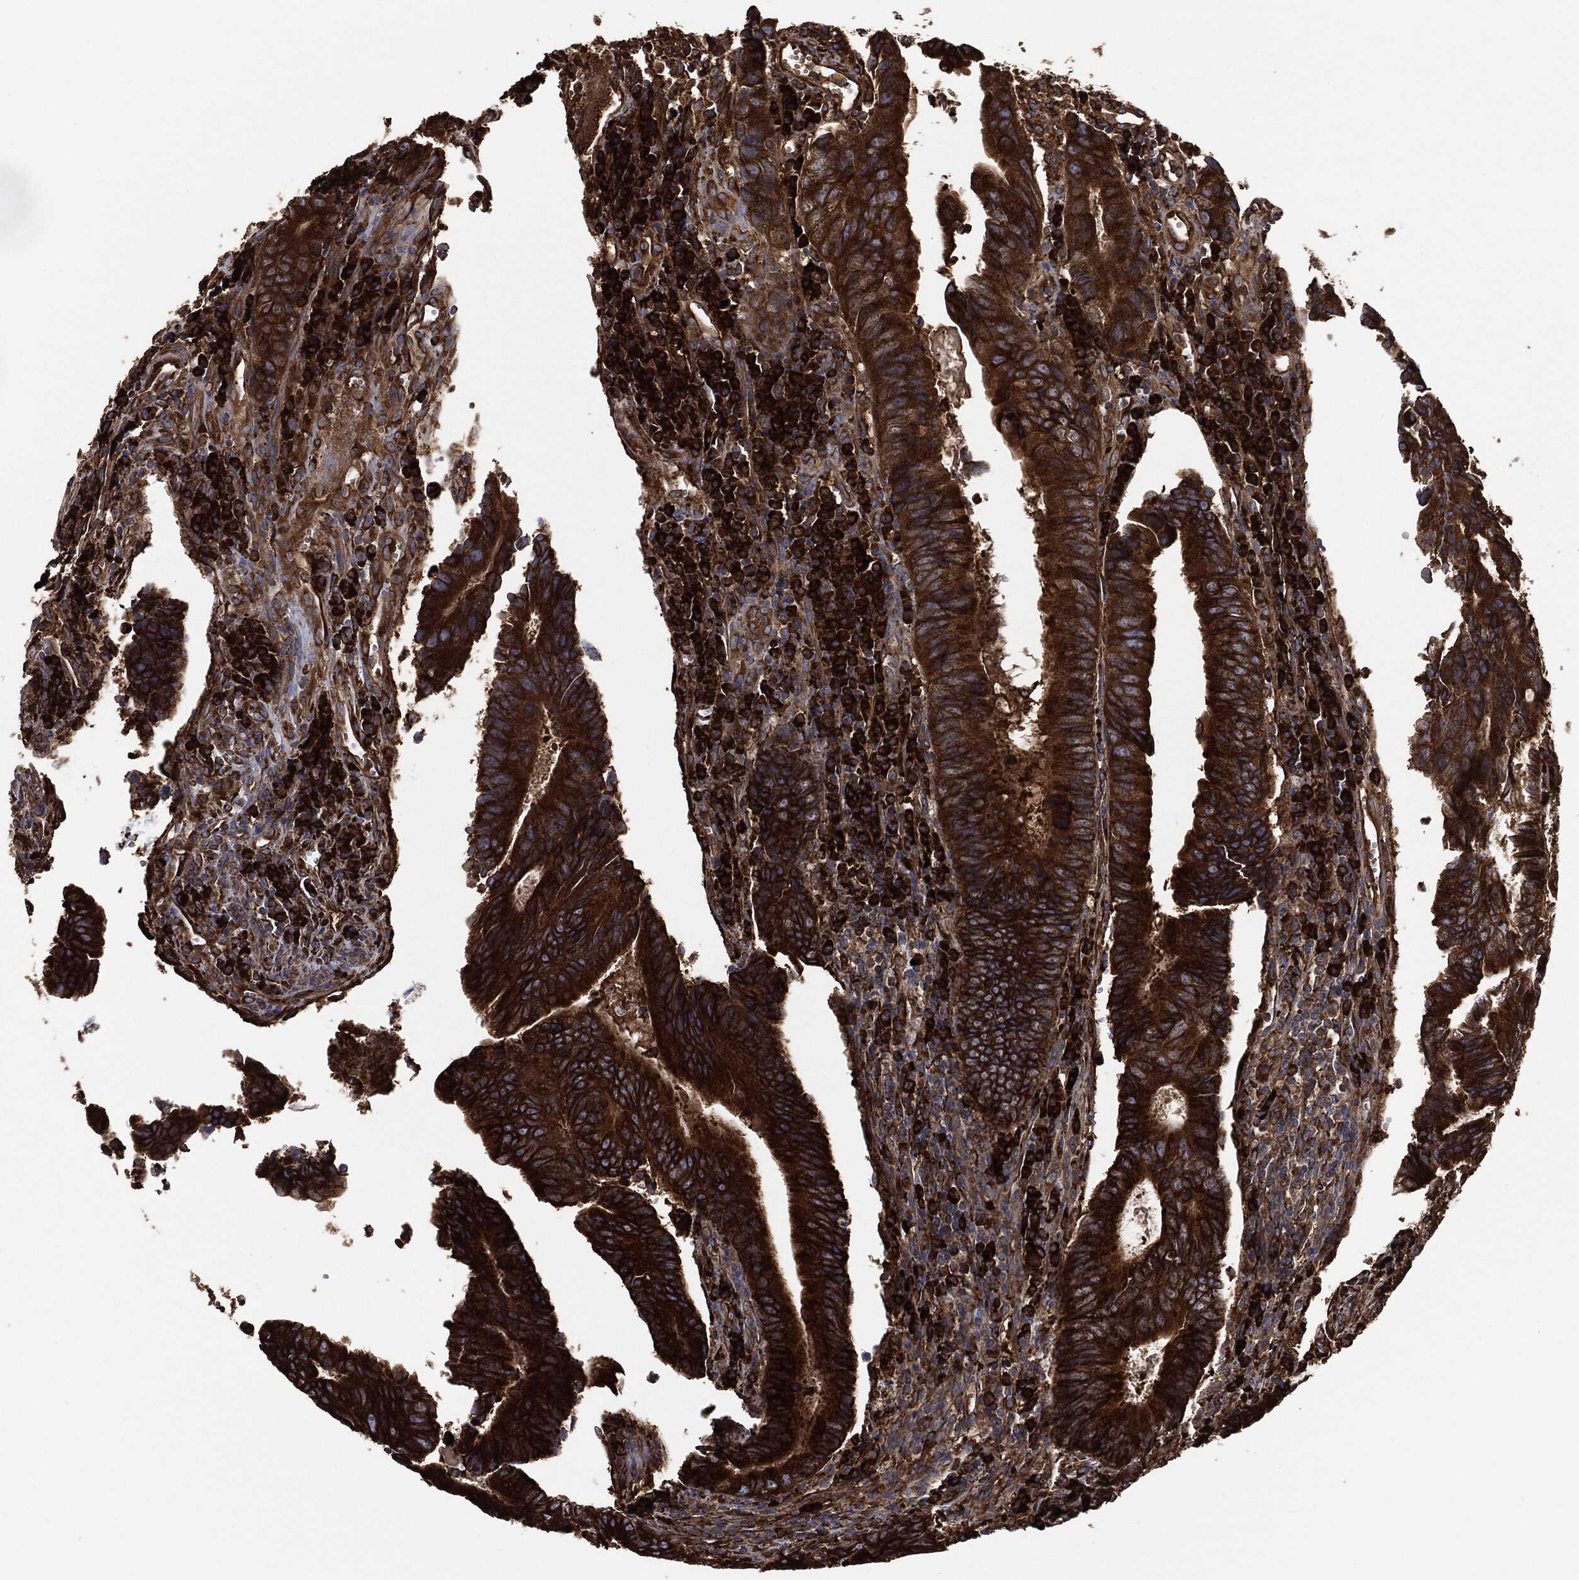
{"staining": {"intensity": "strong", "quantity": ">75%", "location": "cytoplasmic/membranous"}, "tissue": "colorectal cancer", "cell_type": "Tumor cells", "image_type": "cancer", "snomed": [{"axis": "morphology", "description": "Adenocarcinoma, NOS"}, {"axis": "topography", "description": "Colon"}], "caption": "Colorectal cancer (adenocarcinoma) stained with a protein marker shows strong staining in tumor cells.", "gene": "AMFR", "patient": {"sex": "female", "age": 87}}